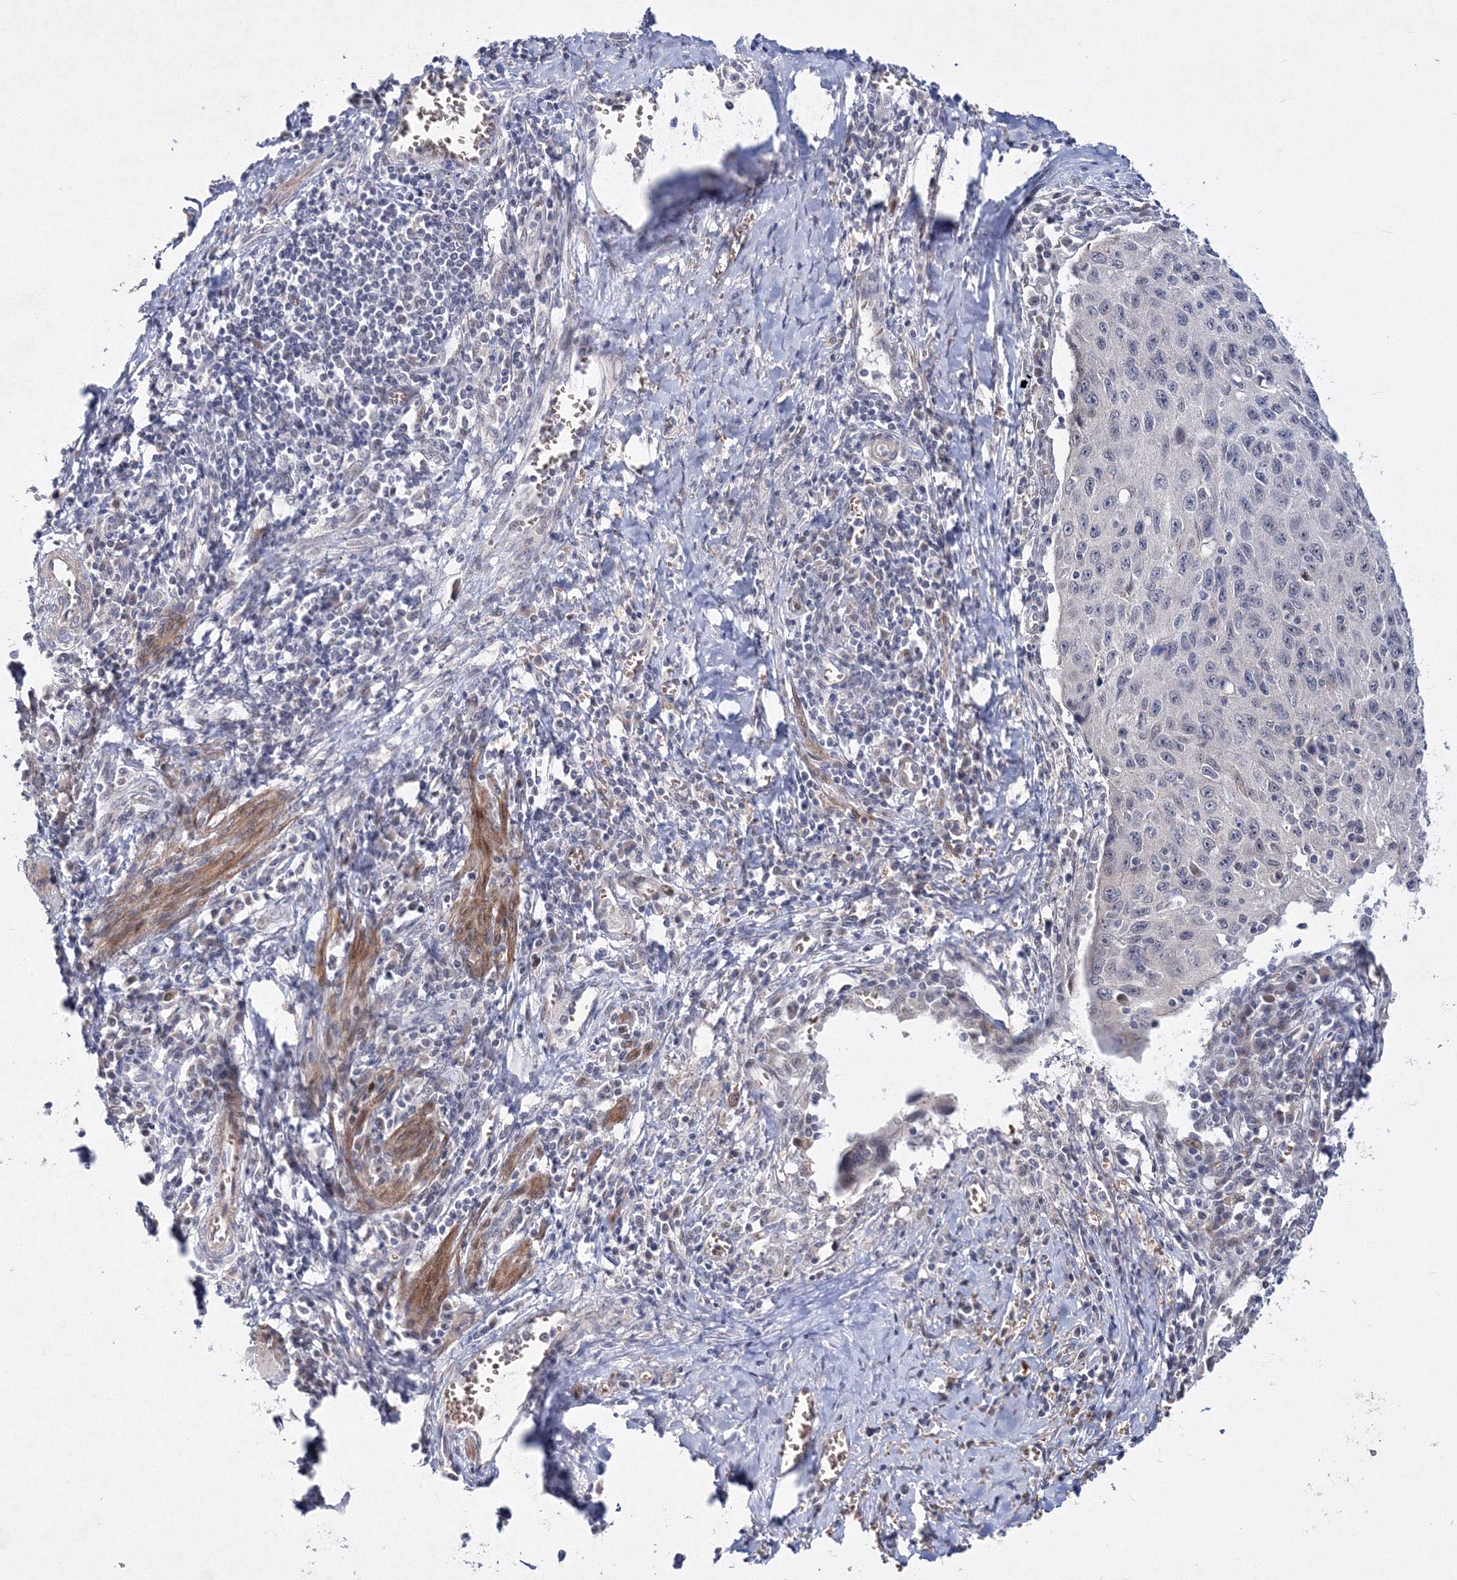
{"staining": {"intensity": "negative", "quantity": "none", "location": "none"}, "tissue": "cervical cancer", "cell_type": "Tumor cells", "image_type": "cancer", "snomed": [{"axis": "morphology", "description": "Squamous cell carcinoma, NOS"}, {"axis": "topography", "description": "Cervix"}], "caption": "Immunohistochemistry (IHC) of squamous cell carcinoma (cervical) exhibits no staining in tumor cells.", "gene": "C11orf52", "patient": {"sex": "female", "age": 53}}